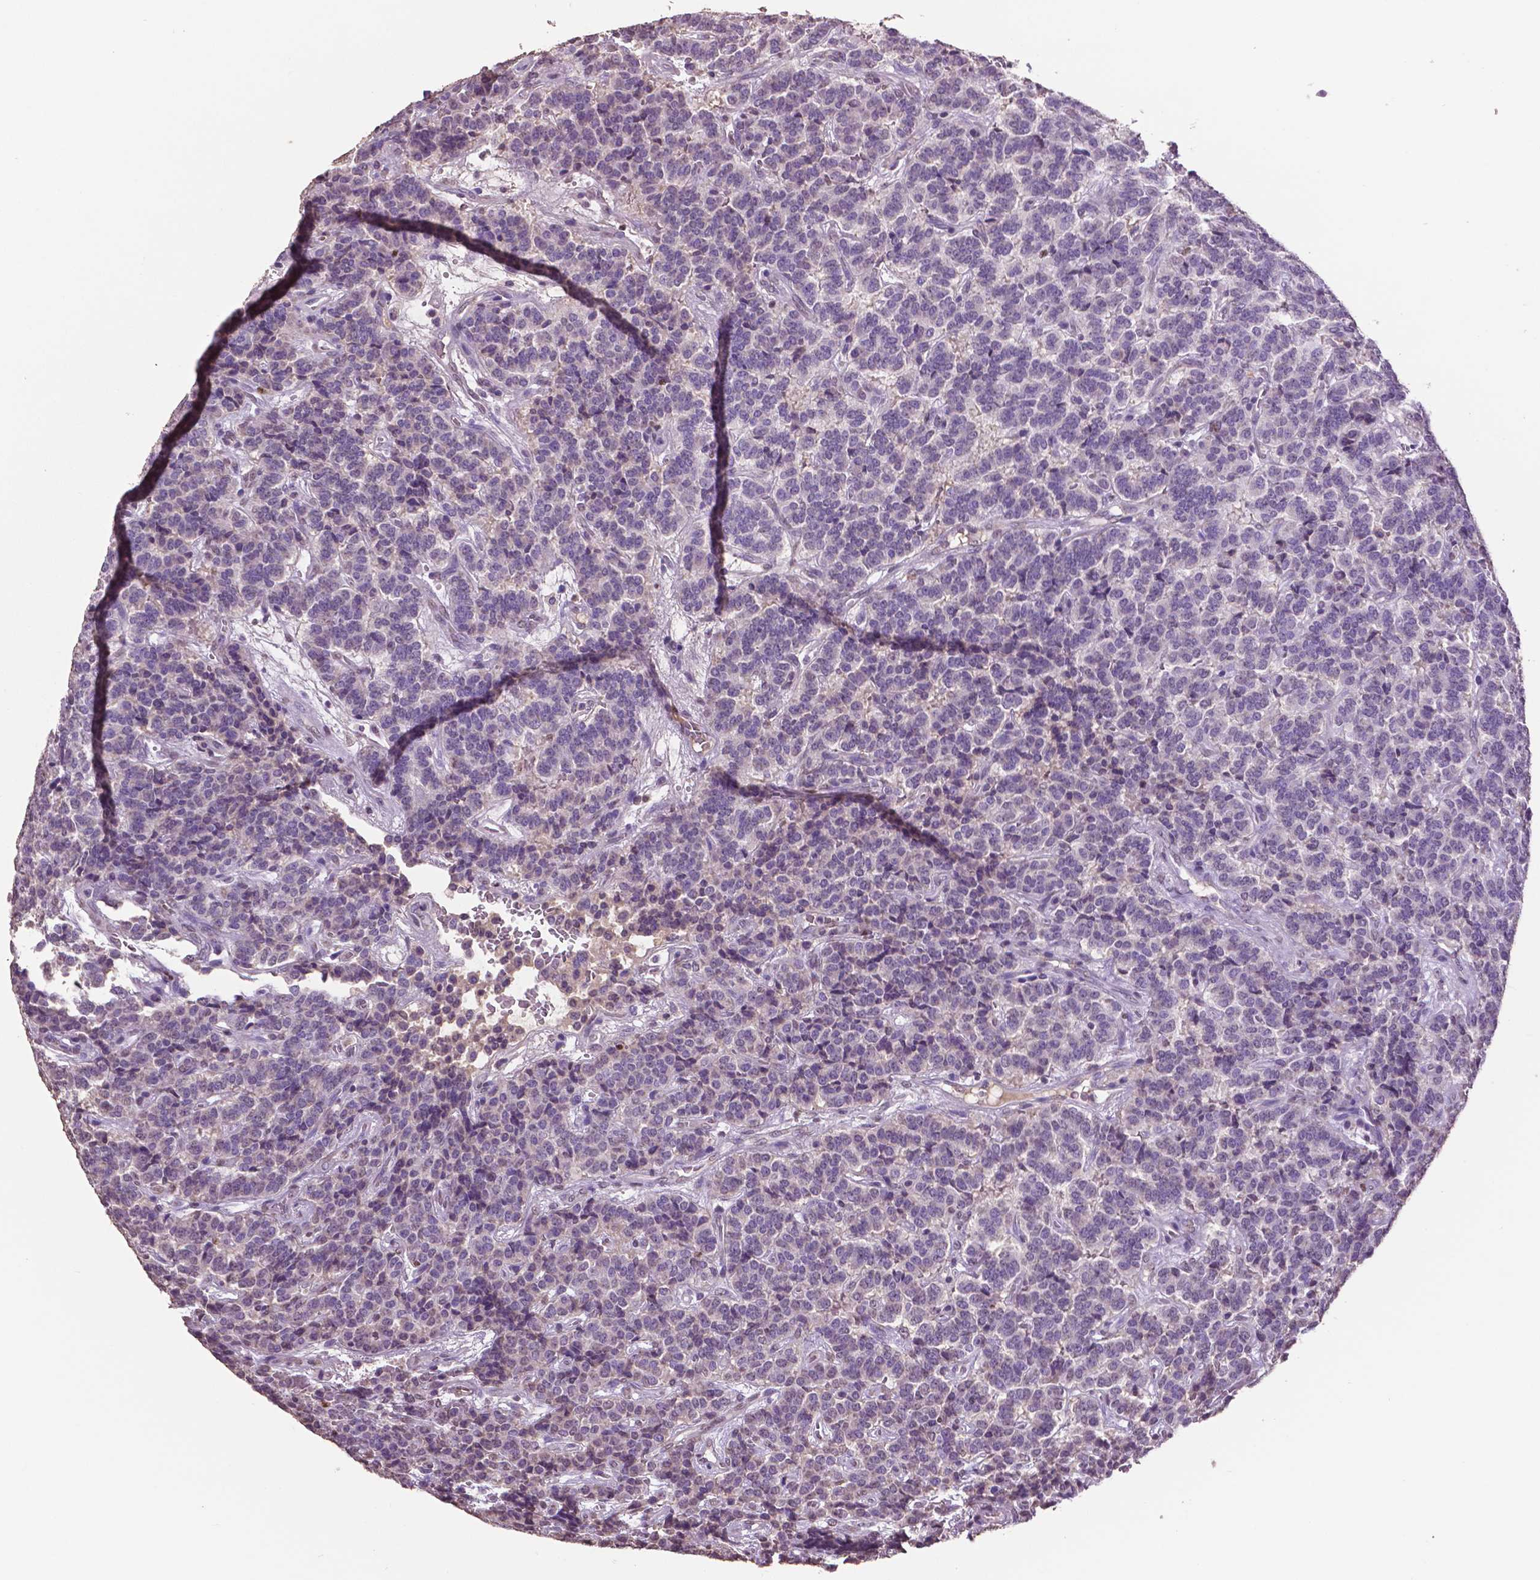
{"staining": {"intensity": "negative", "quantity": "none", "location": "none"}, "tissue": "carcinoid", "cell_type": "Tumor cells", "image_type": "cancer", "snomed": [{"axis": "morphology", "description": "Carcinoid, malignant, NOS"}, {"axis": "topography", "description": "Pancreas"}], "caption": "This is an immunohistochemistry (IHC) image of malignant carcinoid. There is no staining in tumor cells.", "gene": "RUNX3", "patient": {"sex": "male", "age": 36}}